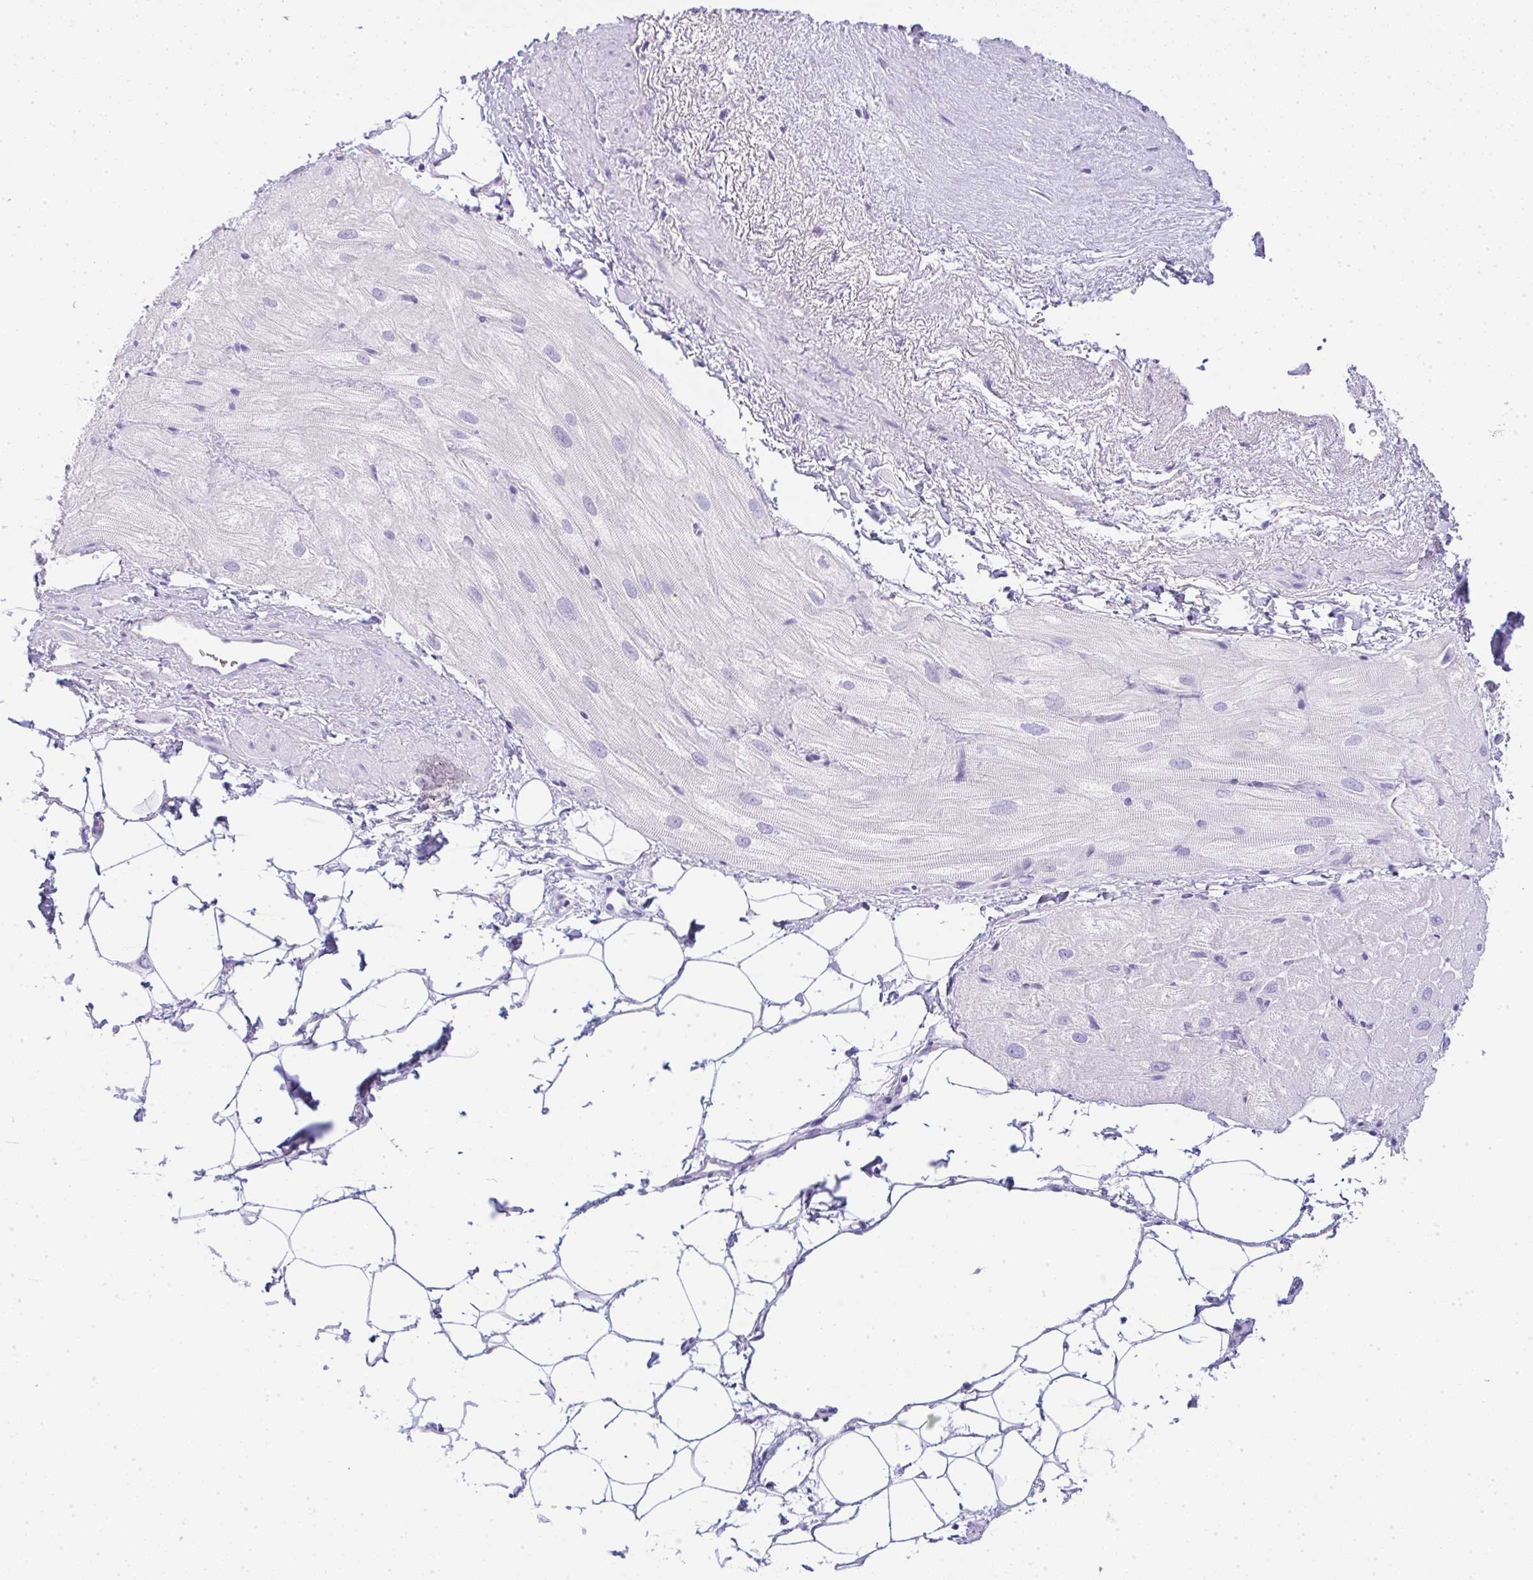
{"staining": {"intensity": "negative", "quantity": "none", "location": "none"}, "tissue": "heart muscle", "cell_type": "Cardiomyocytes", "image_type": "normal", "snomed": [{"axis": "morphology", "description": "Normal tissue, NOS"}, {"axis": "topography", "description": "Heart"}], "caption": "Cardiomyocytes show no significant staining in normal heart muscle. The staining was performed using DAB (3,3'-diaminobenzidine) to visualize the protein expression in brown, while the nuclei were stained in blue with hematoxylin (Magnification: 20x).", "gene": "LPAR4", "patient": {"sex": "male", "age": 62}}